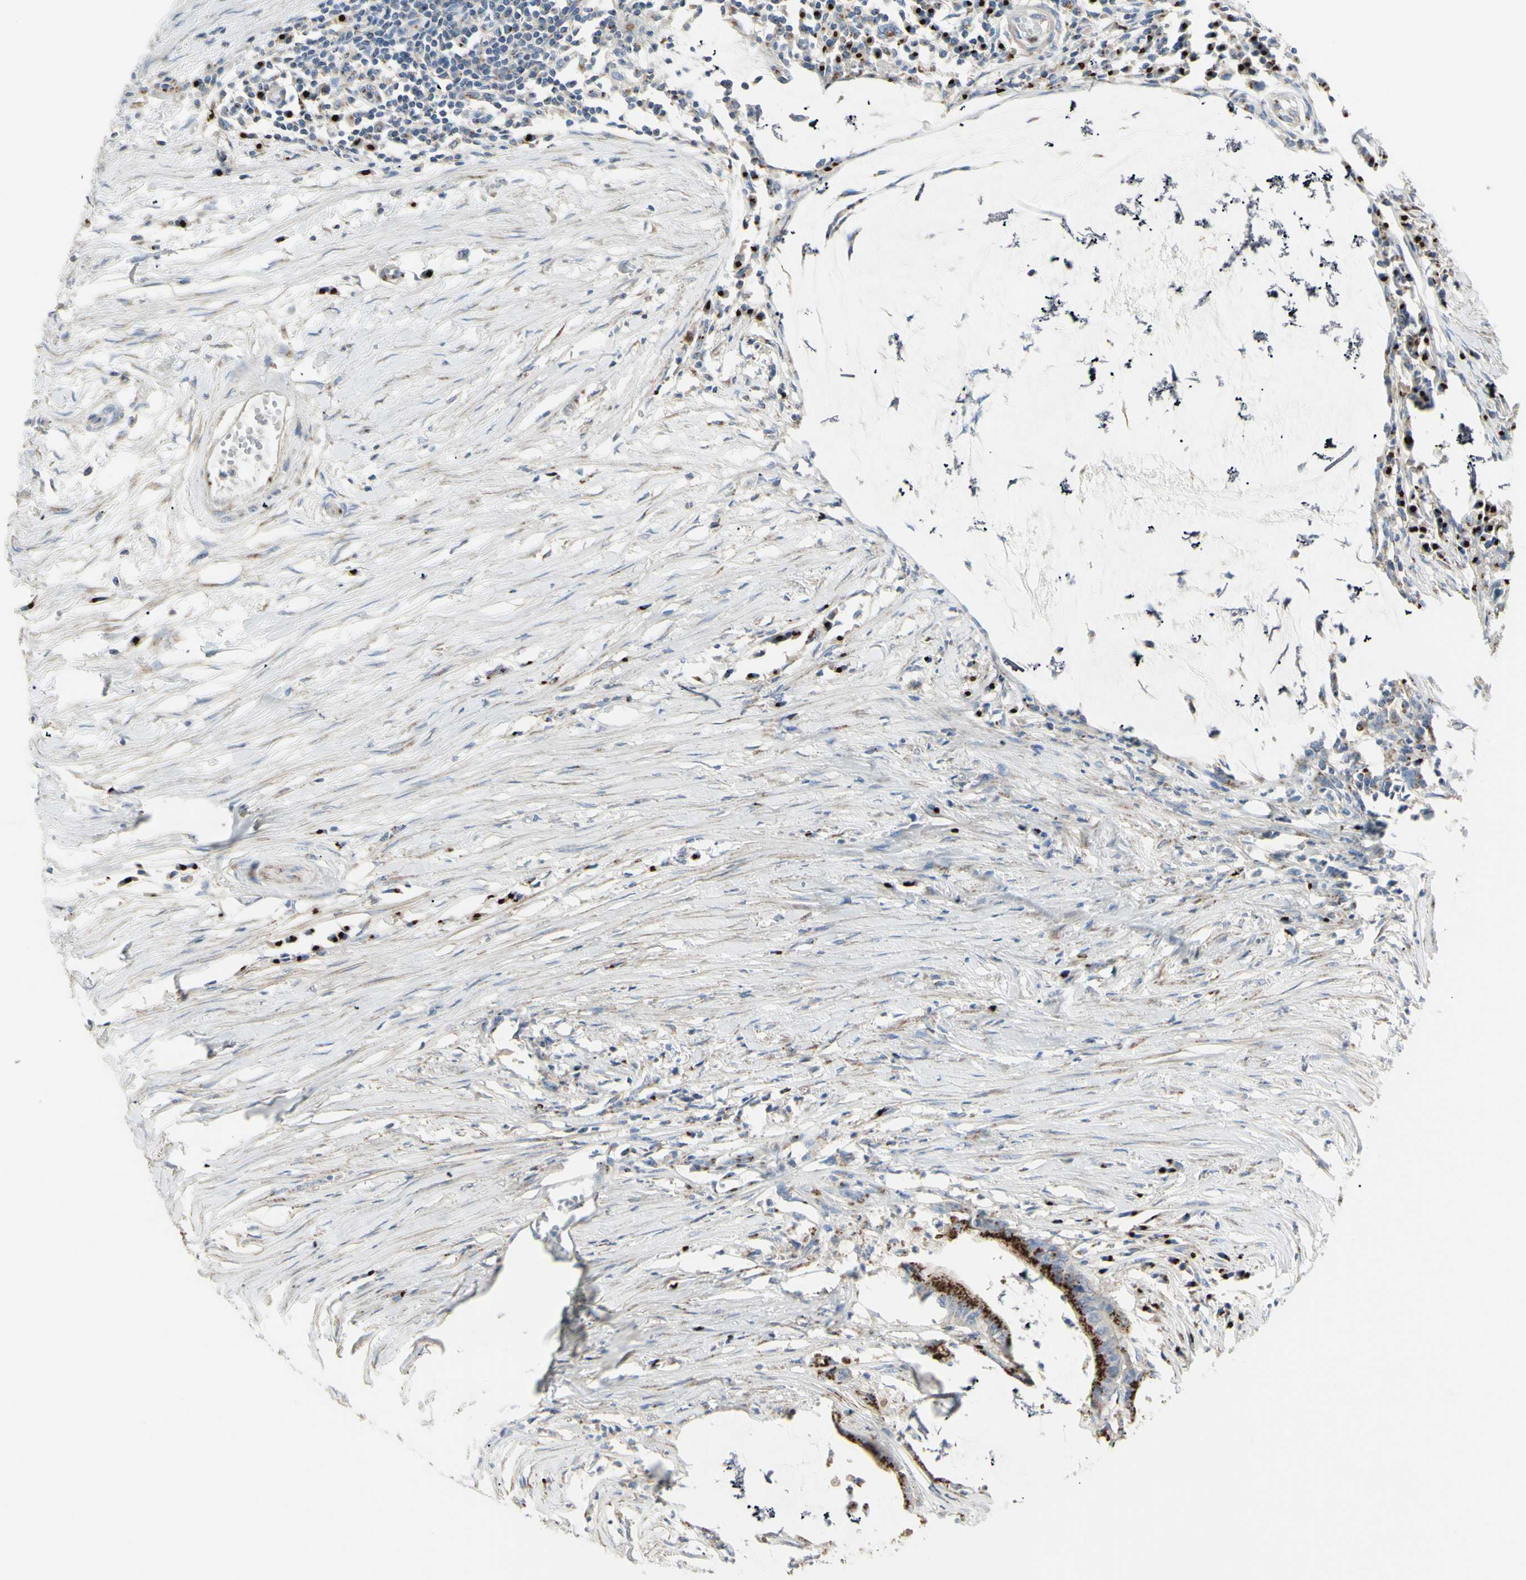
{"staining": {"intensity": "strong", "quantity": ">75%", "location": "cytoplasmic/membranous"}, "tissue": "colorectal cancer", "cell_type": "Tumor cells", "image_type": "cancer", "snomed": [{"axis": "morphology", "description": "Adenocarcinoma, NOS"}, {"axis": "topography", "description": "Rectum"}], "caption": "Immunohistochemical staining of colorectal adenocarcinoma shows strong cytoplasmic/membranous protein expression in about >75% of tumor cells.", "gene": "B4GALT3", "patient": {"sex": "female", "age": 66}}